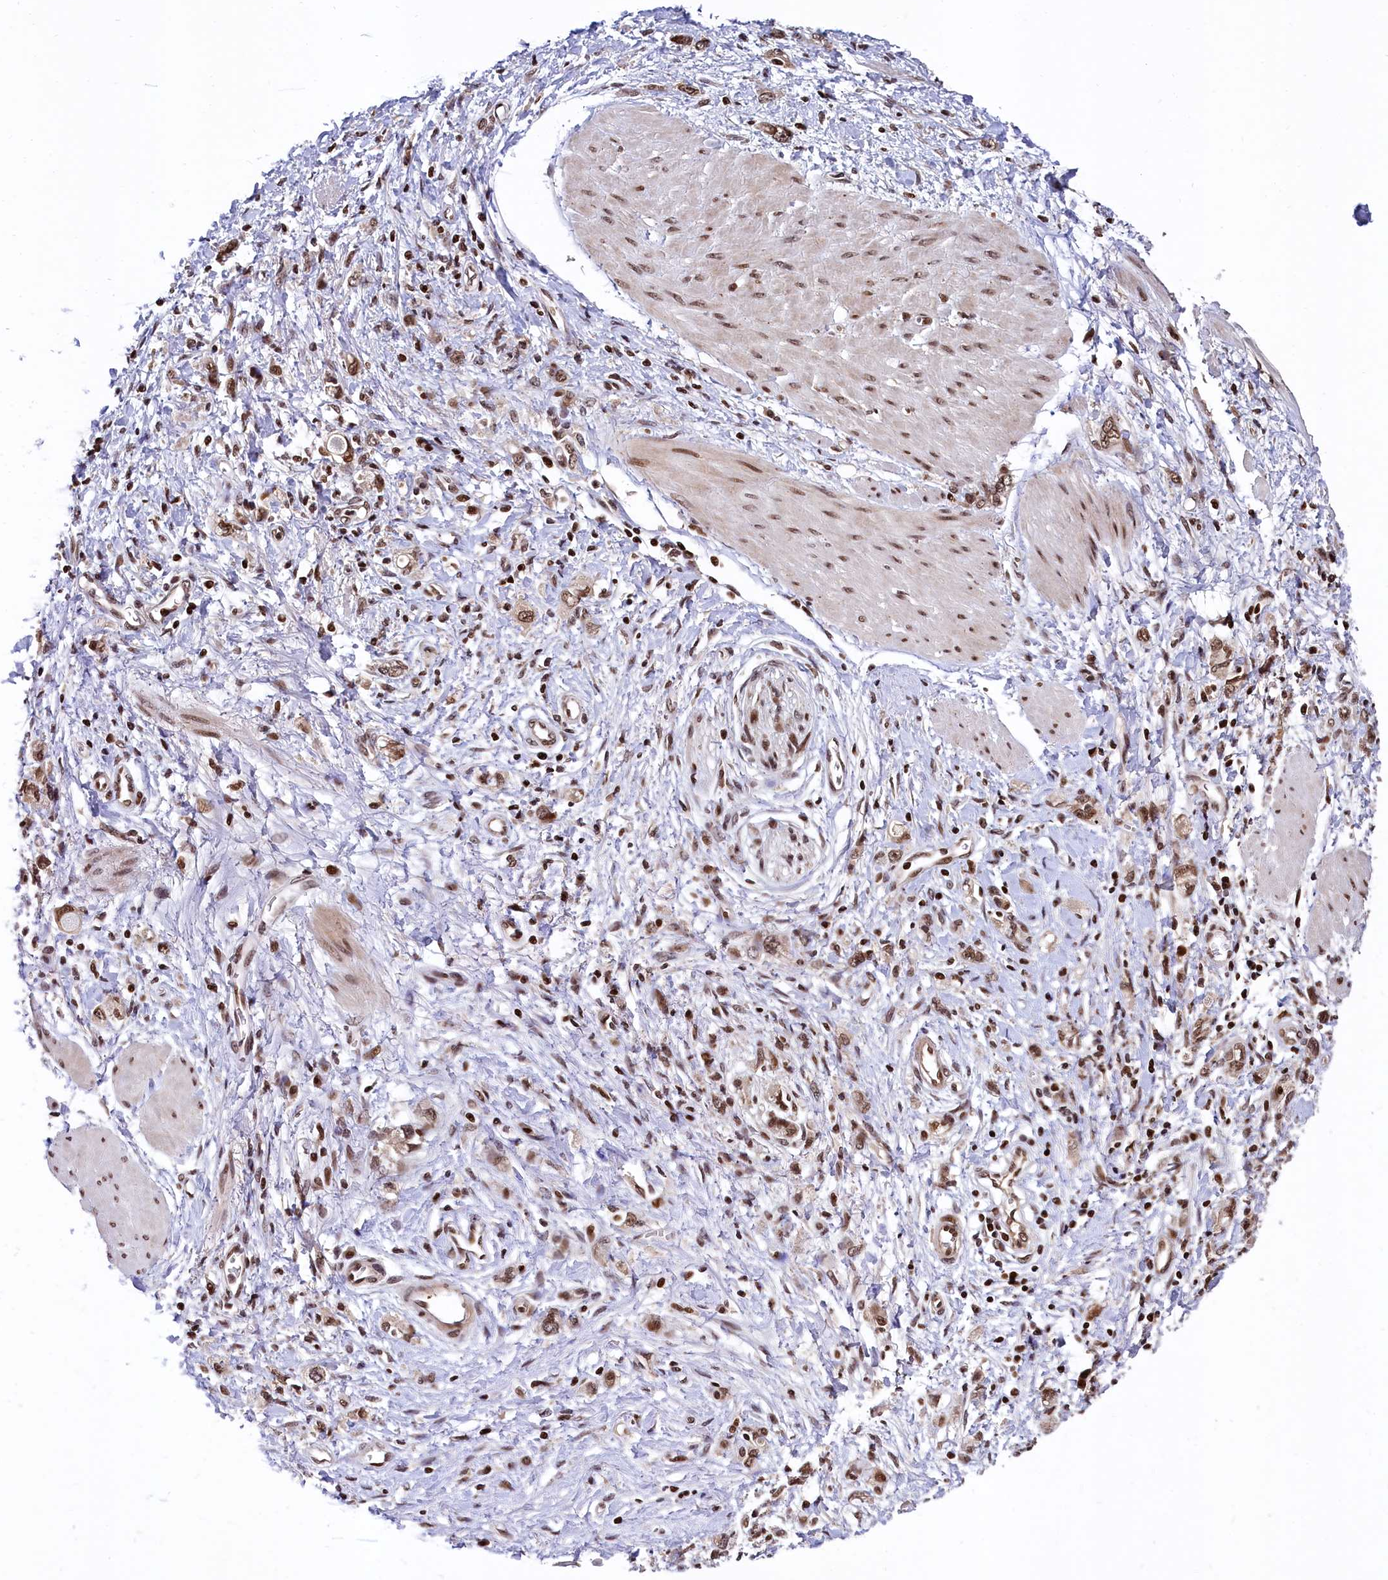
{"staining": {"intensity": "moderate", "quantity": ">75%", "location": "nuclear"}, "tissue": "stomach cancer", "cell_type": "Tumor cells", "image_type": "cancer", "snomed": [{"axis": "morphology", "description": "Adenocarcinoma, NOS"}, {"axis": "topography", "description": "Stomach"}], "caption": "This image reveals IHC staining of human stomach cancer (adenocarcinoma), with medium moderate nuclear expression in approximately >75% of tumor cells.", "gene": "FAM217B", "patient": {"sex": "female", "age": 76}}